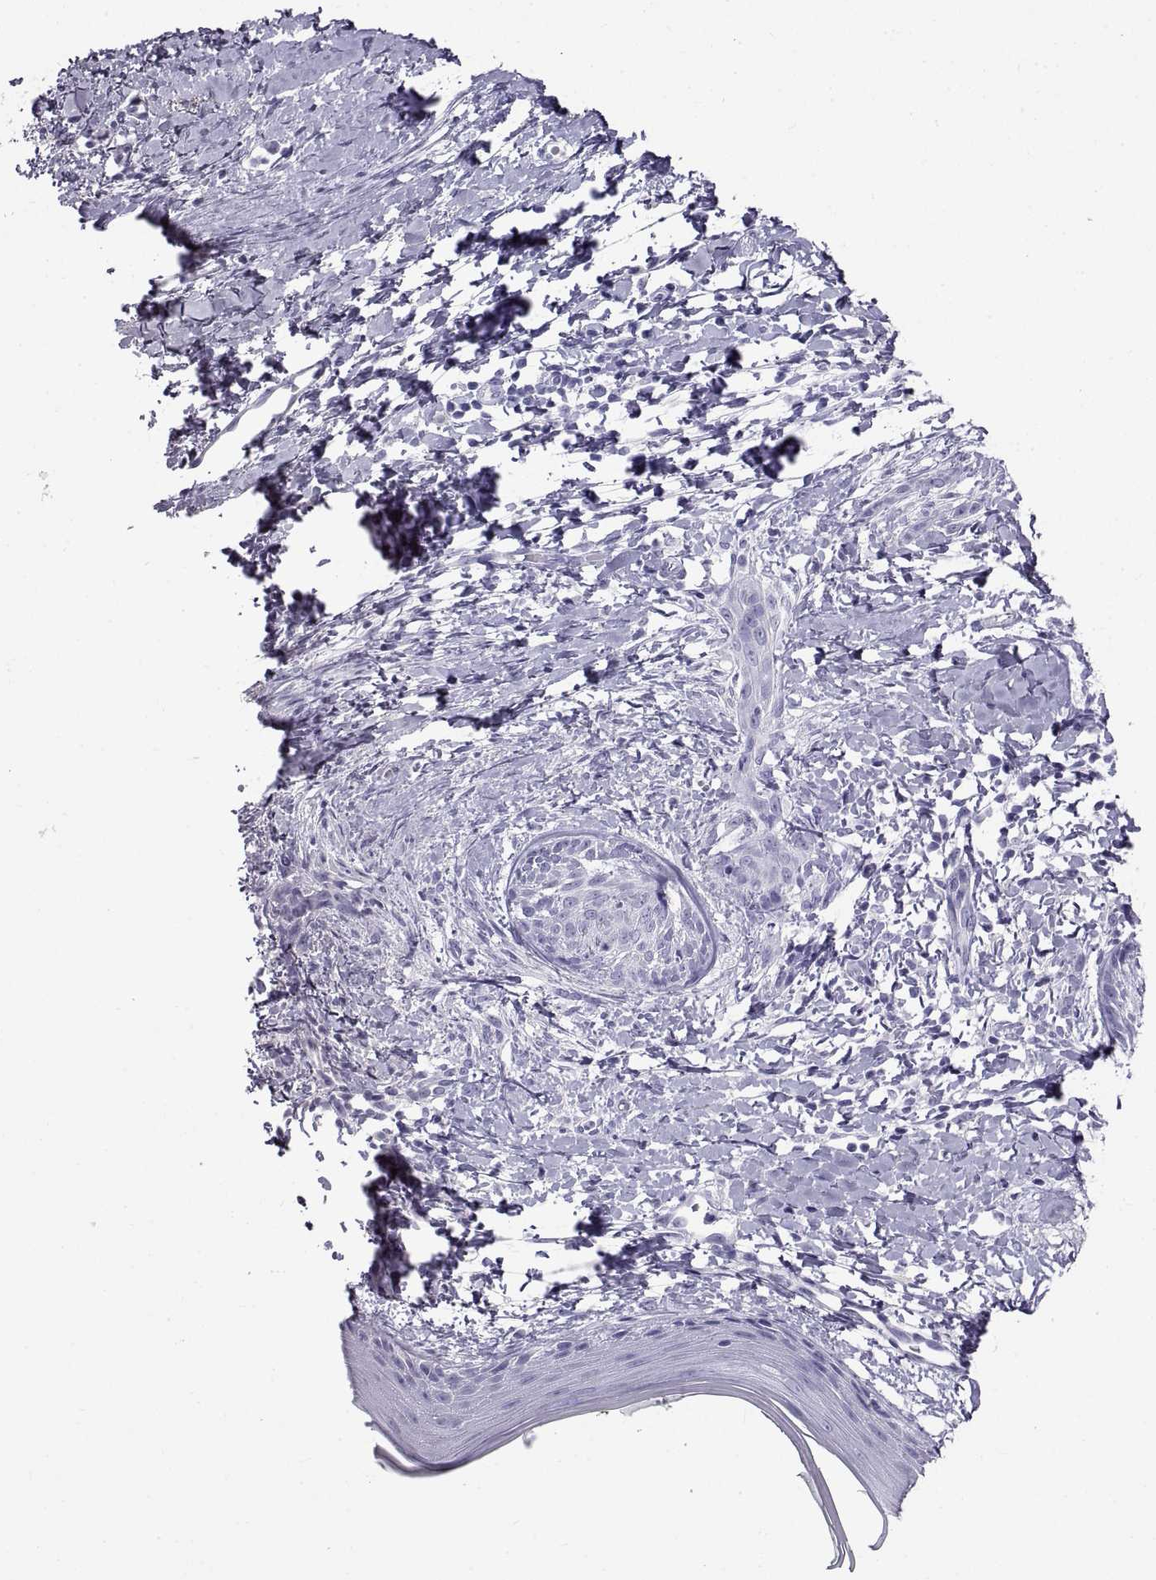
{"staining": {"intensity": "negative", "quantity": "none", "location": "none"}, "tissue": "skin cancer", "cell_type": "Tumor cells", "image_type": "cancer", "snomed": [{"axis": "morphology", "description": "Normal tissue, NOS"}, {"axis": "morphology", "description": "Basal cell carcinoma"}, {"axis": "topography", "description": "Skin"}], "caption": "Immunohistochemistry photomicrograph of basal cell carcinoma (skin) stained for a protein (brown), which demonstrates no expression in tumor cells. (DAB IHC, high magnification).", "gene": "RLBP1", "patient": {"sex": "male", "age": 84}}